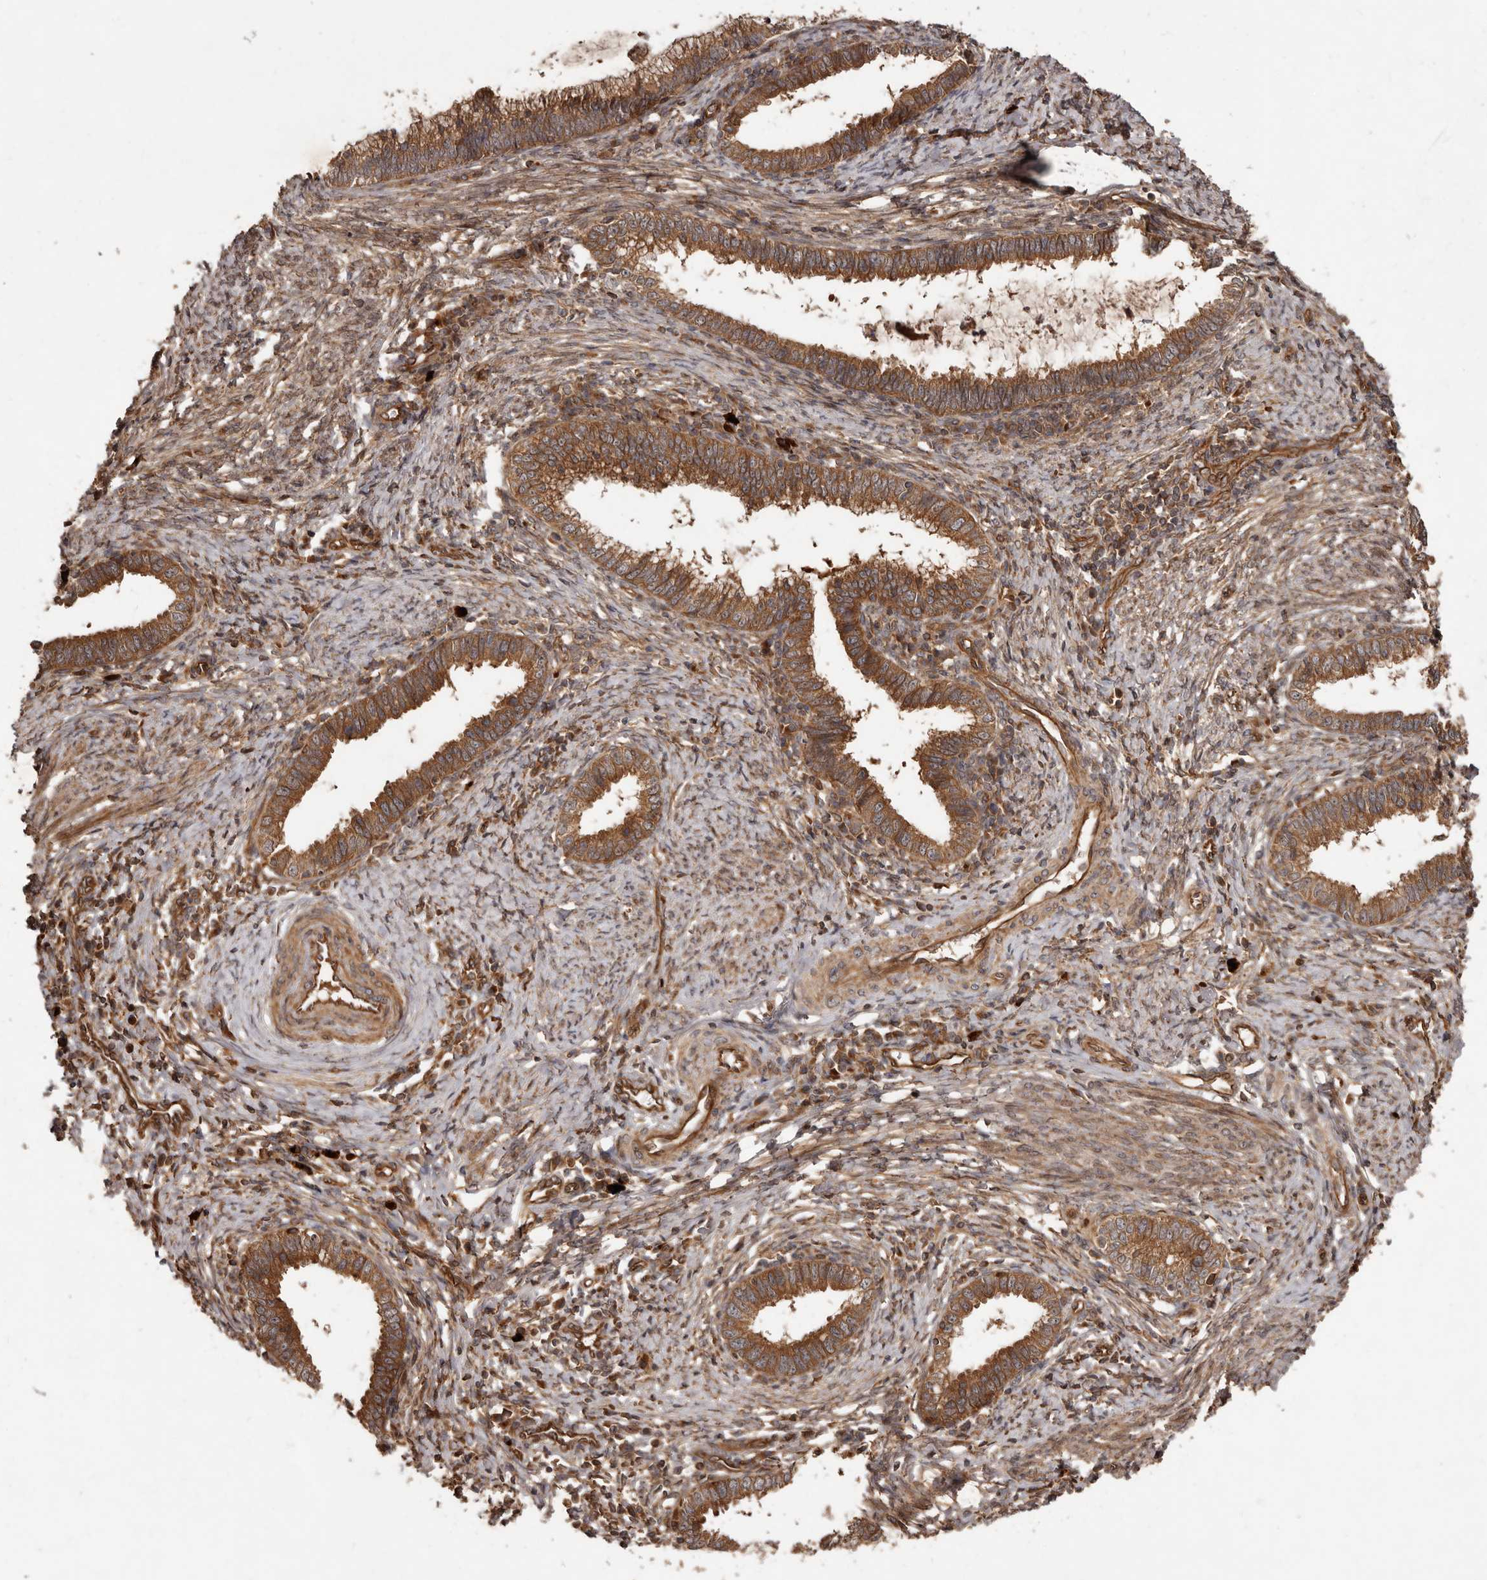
{"staining": {"intensity": "moderate", "quantity": ">75%", "location": "cytoplasmic/membranous"}, "tissue": "cervical cancer", "cell_type": "Tumor cells", "image_type": "cancer", "snomed": [{"axis": "morphology", "description": "Adenocarcinoma, NOS"}, {"axis": "topography", "description": "Cervix"}], "caption": "Immunohistochemistry (IHC) (DAB) staining of human cervical cancer (adenocarcinoma) demonstrates moderate cytoplasmic/membranous protein staining in approximately >75% of tumor cells.", "gene": "STK36", "patient": {"sex": "female", "age": 36}}